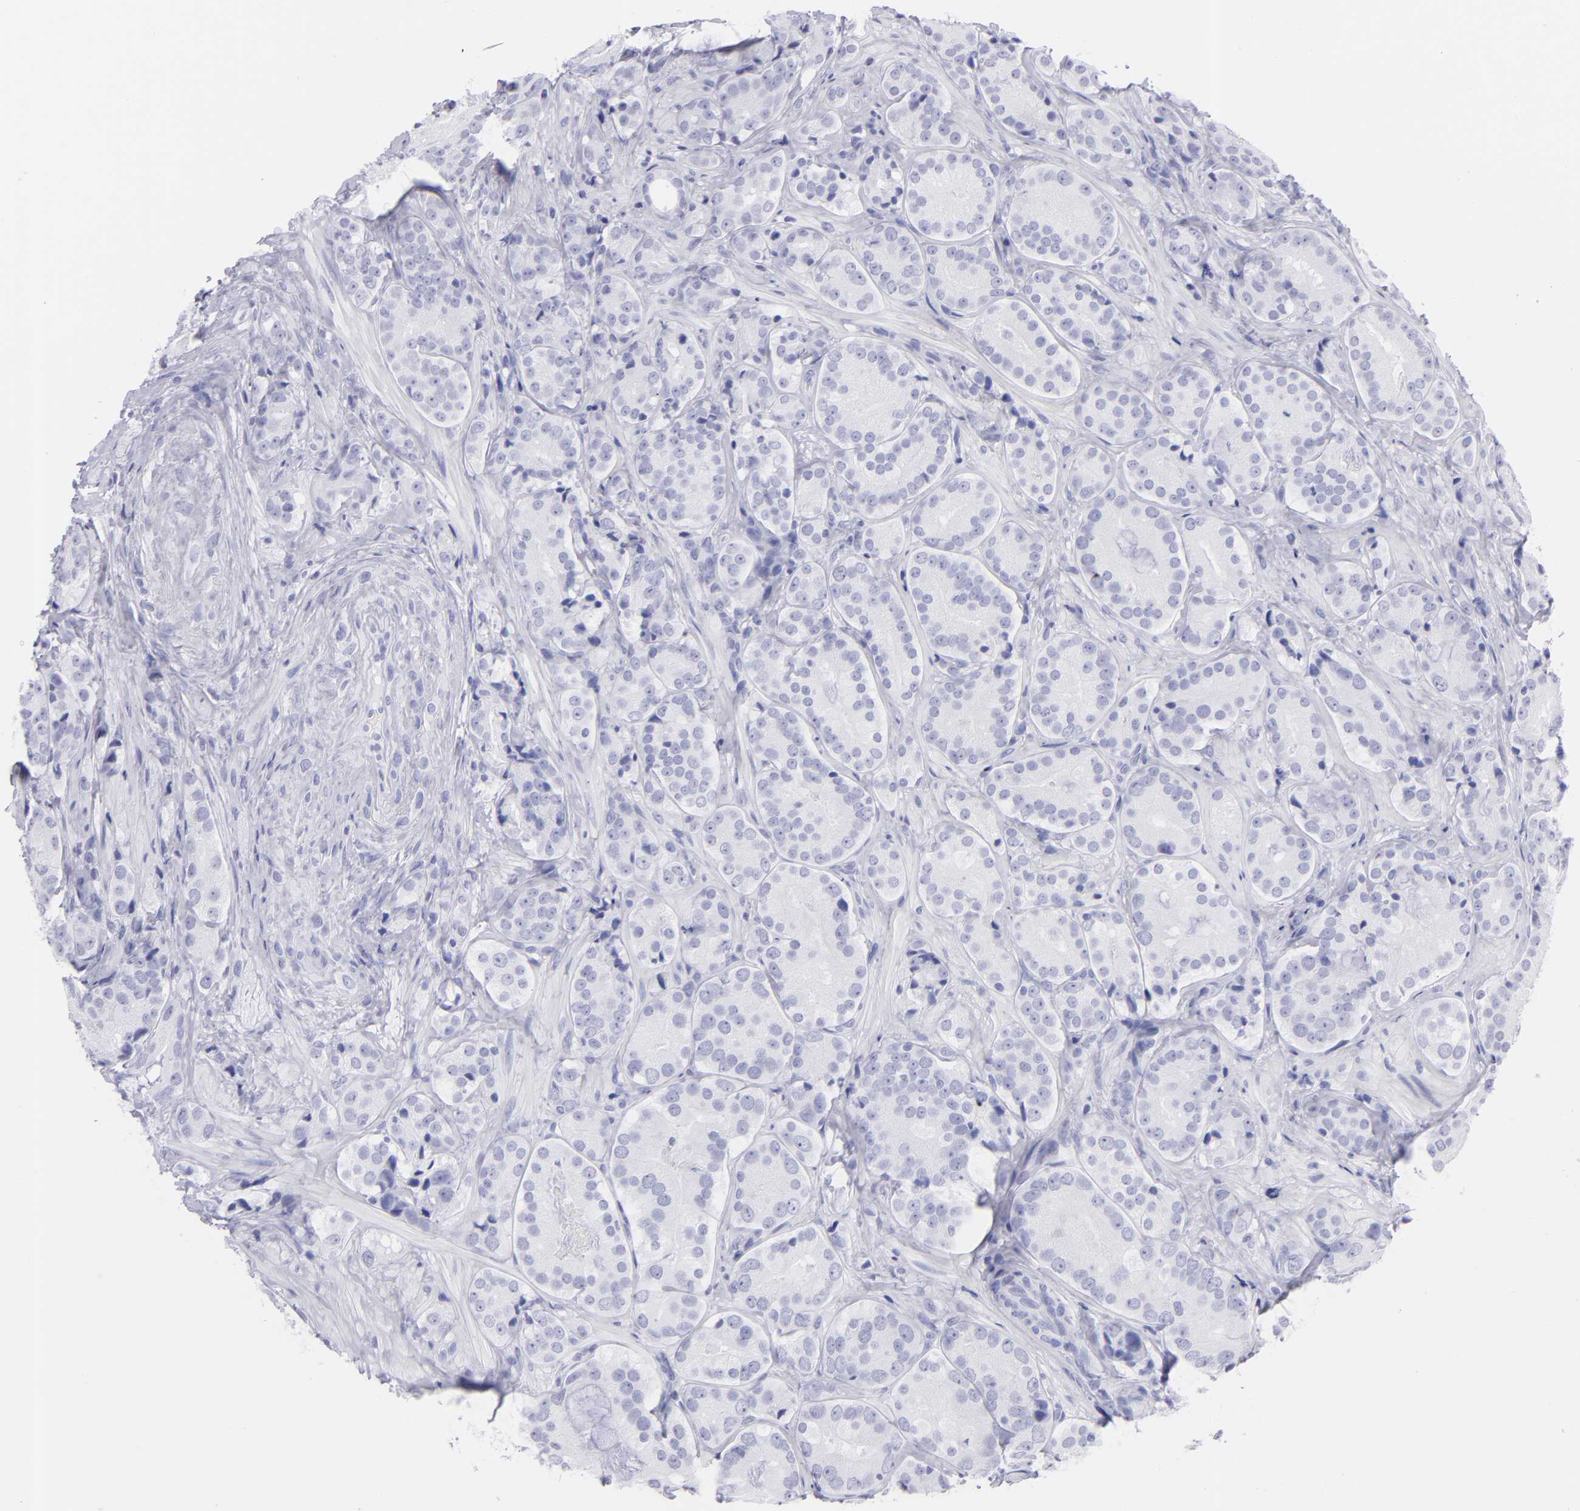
{"staining": {"intensity": "negative", "quantity": "none", "location": "none"}, "tissue": "prostate cancer", "cell_type": "Tumor cells", "image_type": "cancer", "snomed": [{"axis": "morphology", "description": "Adenocarcinoma, High grade"}, {"axis": "topography", "description": "Prostate"}], "caption": "This image is of prostate high-grade adenocarcinoma stained with immunohistochemistry to label a protein in brown with the nuclei are counter-stained blue. There is no staining in tumor cells. (Stains: DAB immunohistochemistry with hematoxylin counter stain, Microscopy: brightfield microscopy at high magnification).", "gene": "SLC1A3", "patient": {"sex": "male", "age": 70}}